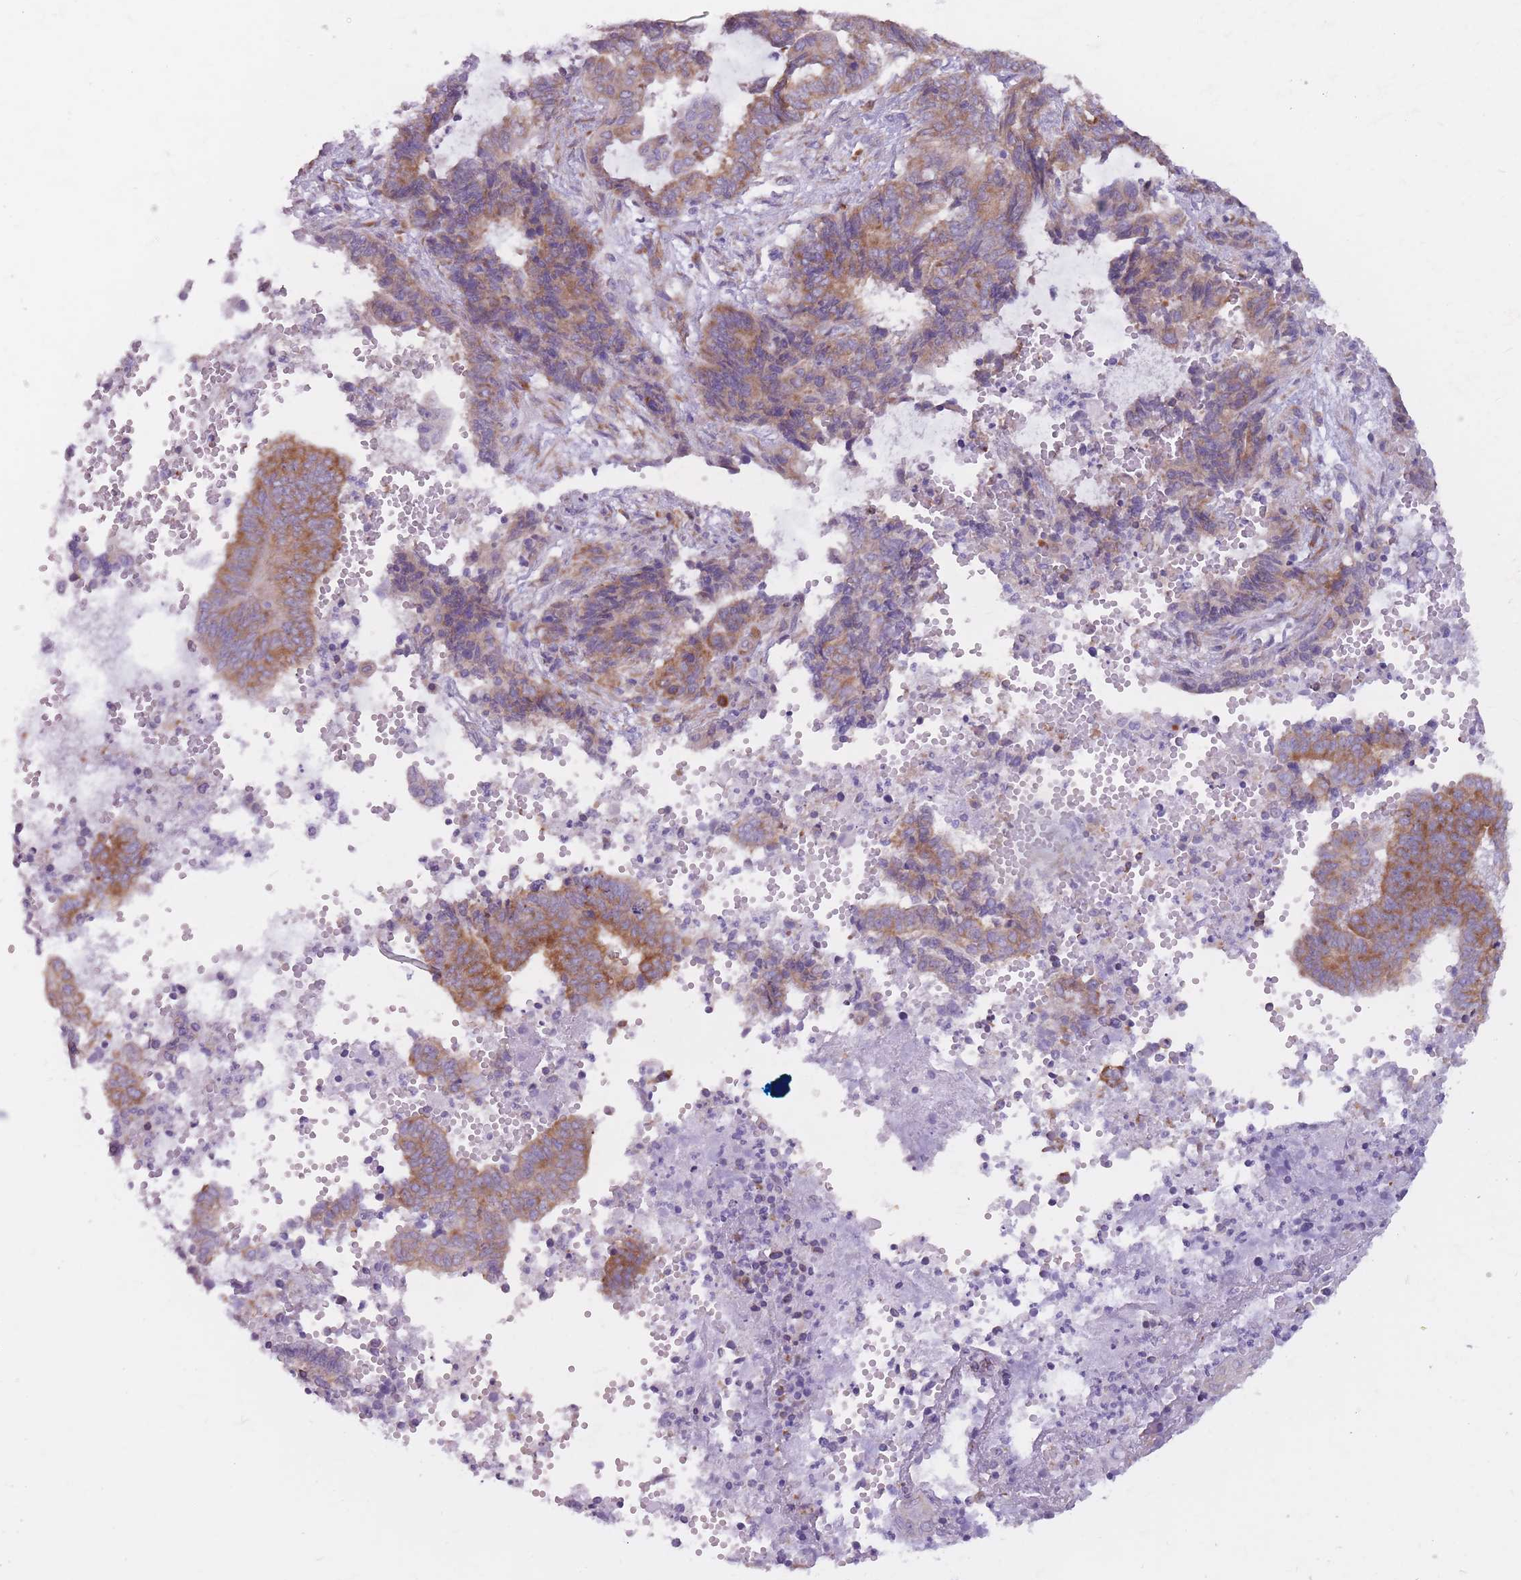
{"staining": {"intensity": "moderate", "quantity": ">75%", "location": "cytoplasmic/membranous"}, "tissue": "endometrial cancer", "cell_type": "Tumor cells", "image_type": "cancer", "snomed": [{"axis": "morphology", "description": "Adenocarcinoma, NOS"}, {"axis": "topography", "description": "Uterus"}, {"axis": "topography", "description": "Endometrium"}], "caption": "A medium amount of moderate cytoplasmic/membranous positivity is identified in approximately >75% of tumor cells in adenocarcinoma (endometrial) tissue. (Stains: DAB (3,3'-diaminobenzidine) in brown, nuclei in blue, Microscopy: brightfield microscopy at high magnification).", "gene": "RPL18", "patient": {"sex": "female", "age": 70}}